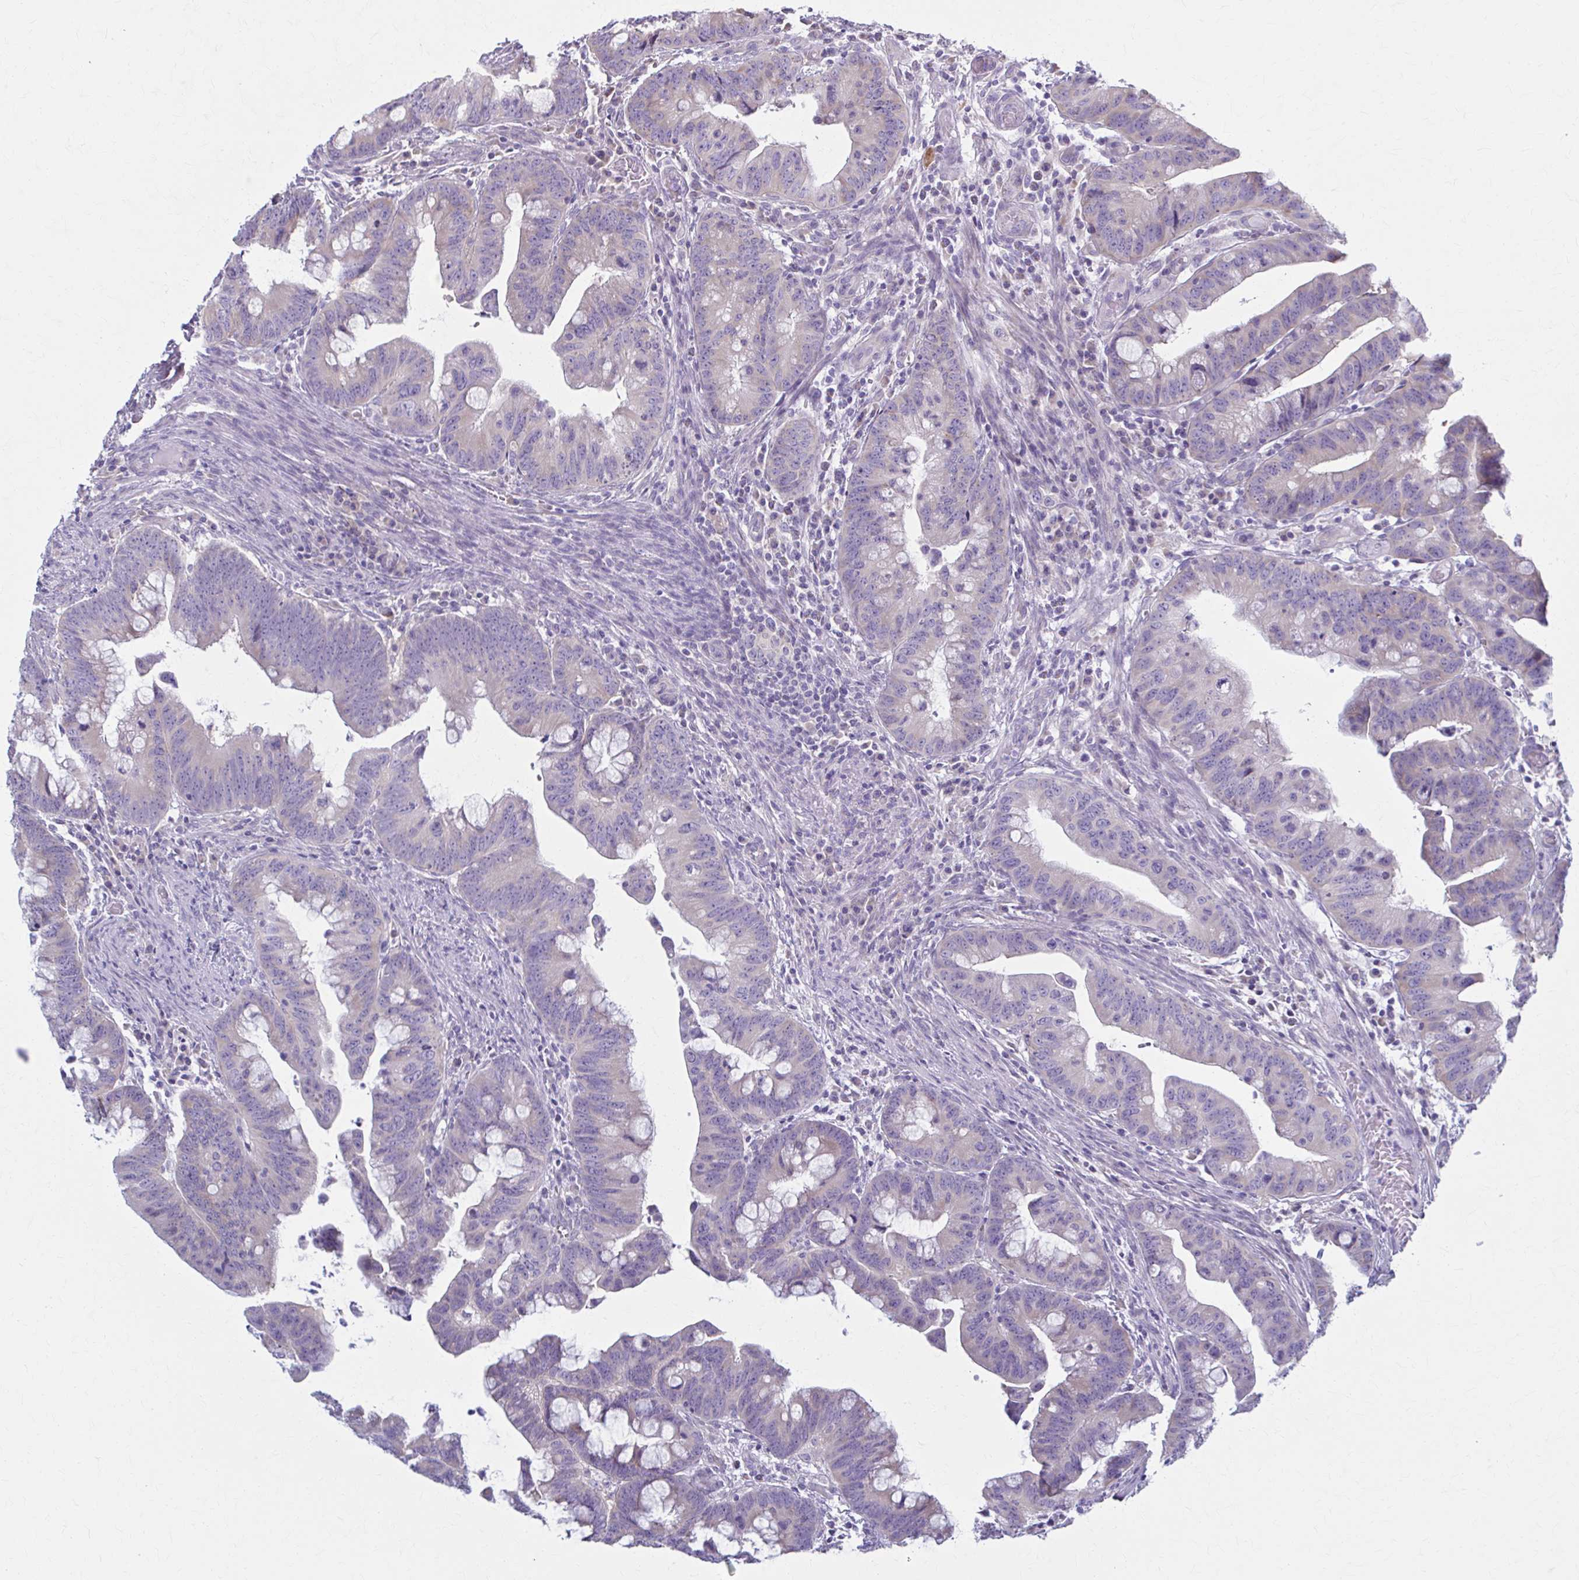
{"staining": {"intensity": "negative", "quantity": "none", "location": "none"}, "tissue": "colorectal cancer", "cell_type": "Tumor cells", "image_type": "cancer", "snomed": [{"axis": "morphology", "description": "Adenocarcinoma, NOS"}, {"axis": "topography", "description": "Colon"}], "caption": "Tumor cells are negative for protein expression in human colorectal adenocarcinoma. (DAB immunohistochemistry visualized using brightfield microscopy, high magnification).", "gene": "PRKRA", "patient": {"sex": "male", "age": 62}}